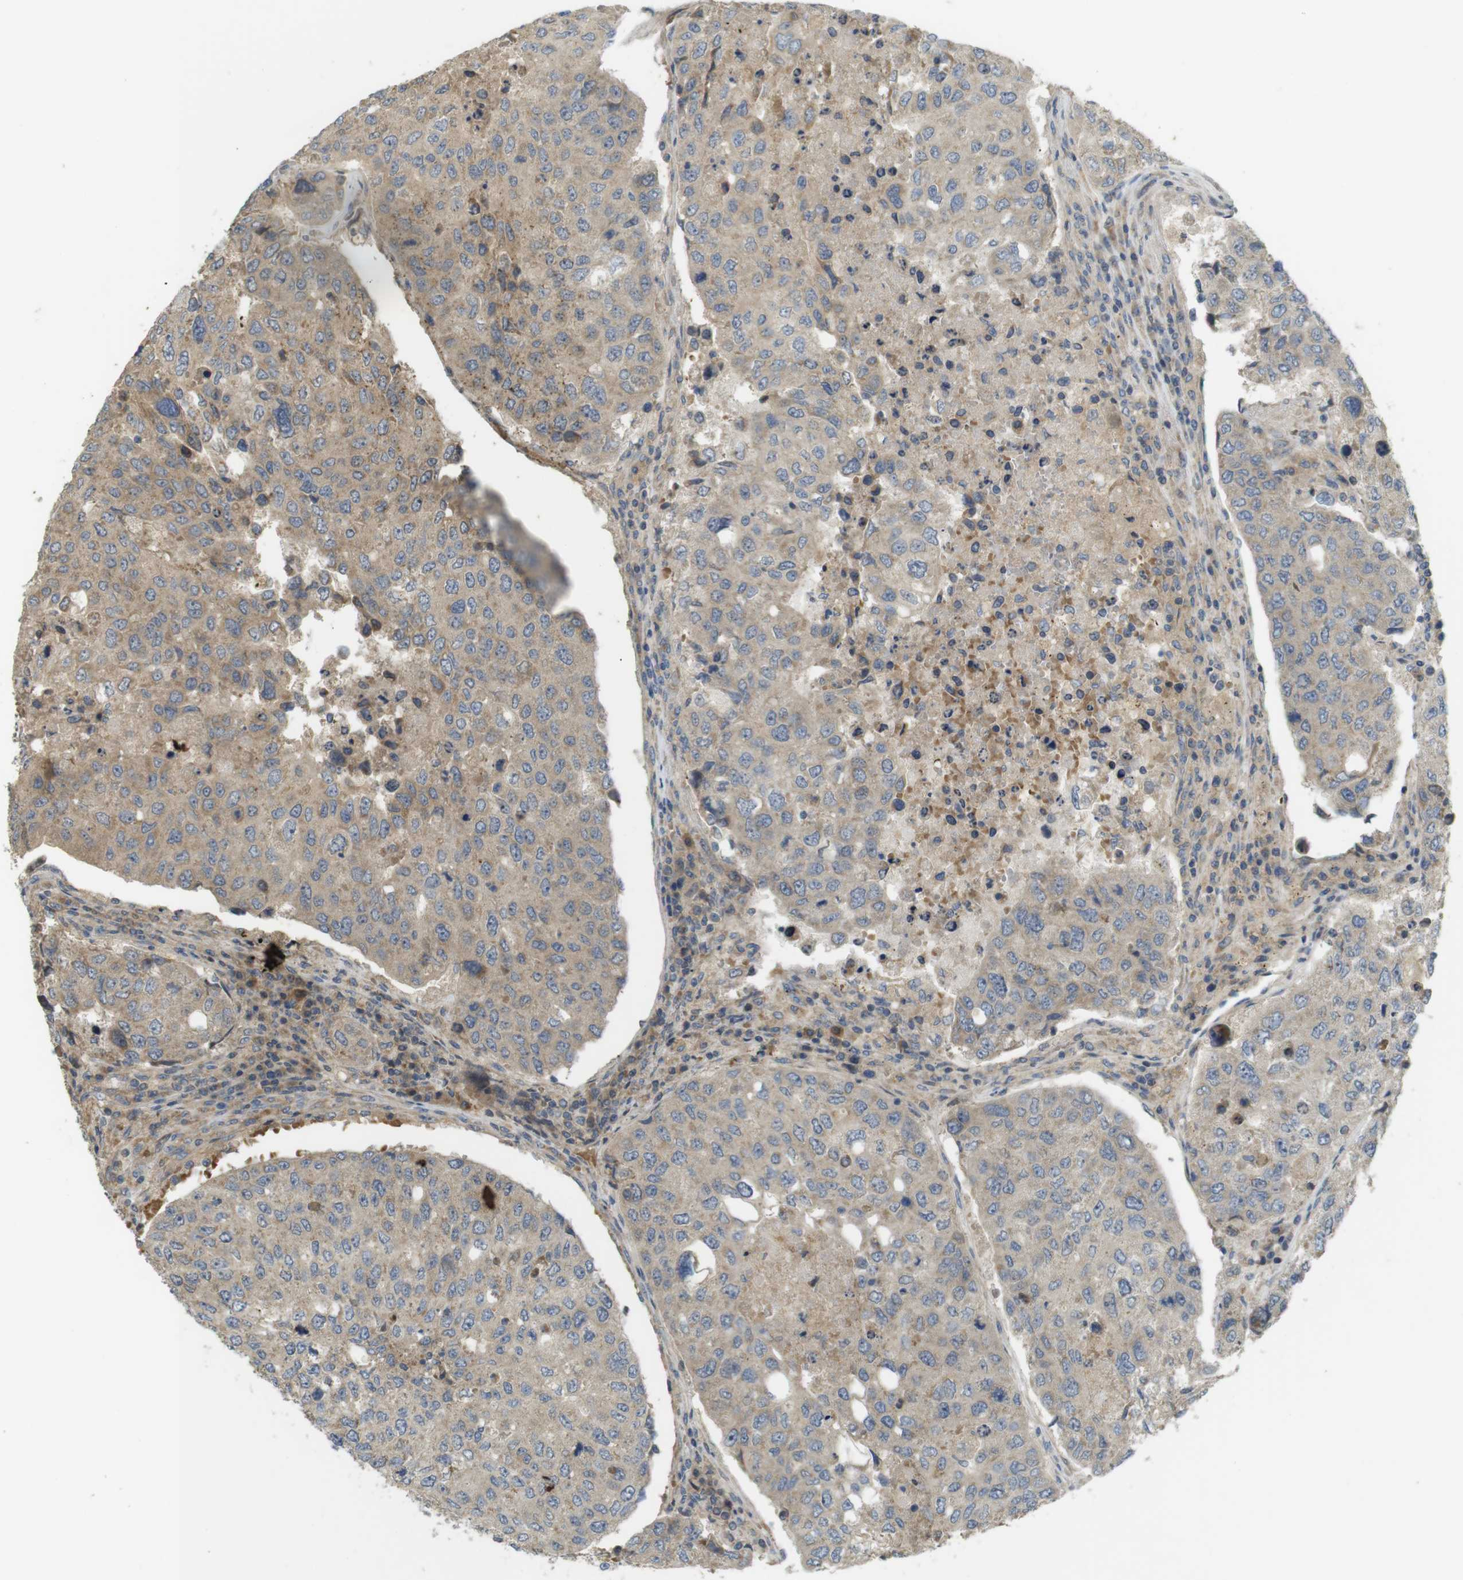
{"staining": {"intensity": "weak", "quantity": ">75%", "location": "cytoplasmic/membranous"}, "tissue": "urothelial cancer", "cell_type": "Tumor cells", "image_type": "cancer", "snomed": [{"axis": "morphology", "description": "Urothelial carcinoma, High grade"}, {"axis": "topography", "description": "Lymph node"}, {"axis": "topography", "description": "Urinary bladder"}], "caption": "This is an image of immunohistochemistry staining of urothelial cancer, which shows weak positivity in the cytoplasmic/membranous of tumor cells.", "gene": "CLTC", "patient": {"sex": "male", "age": 51}}